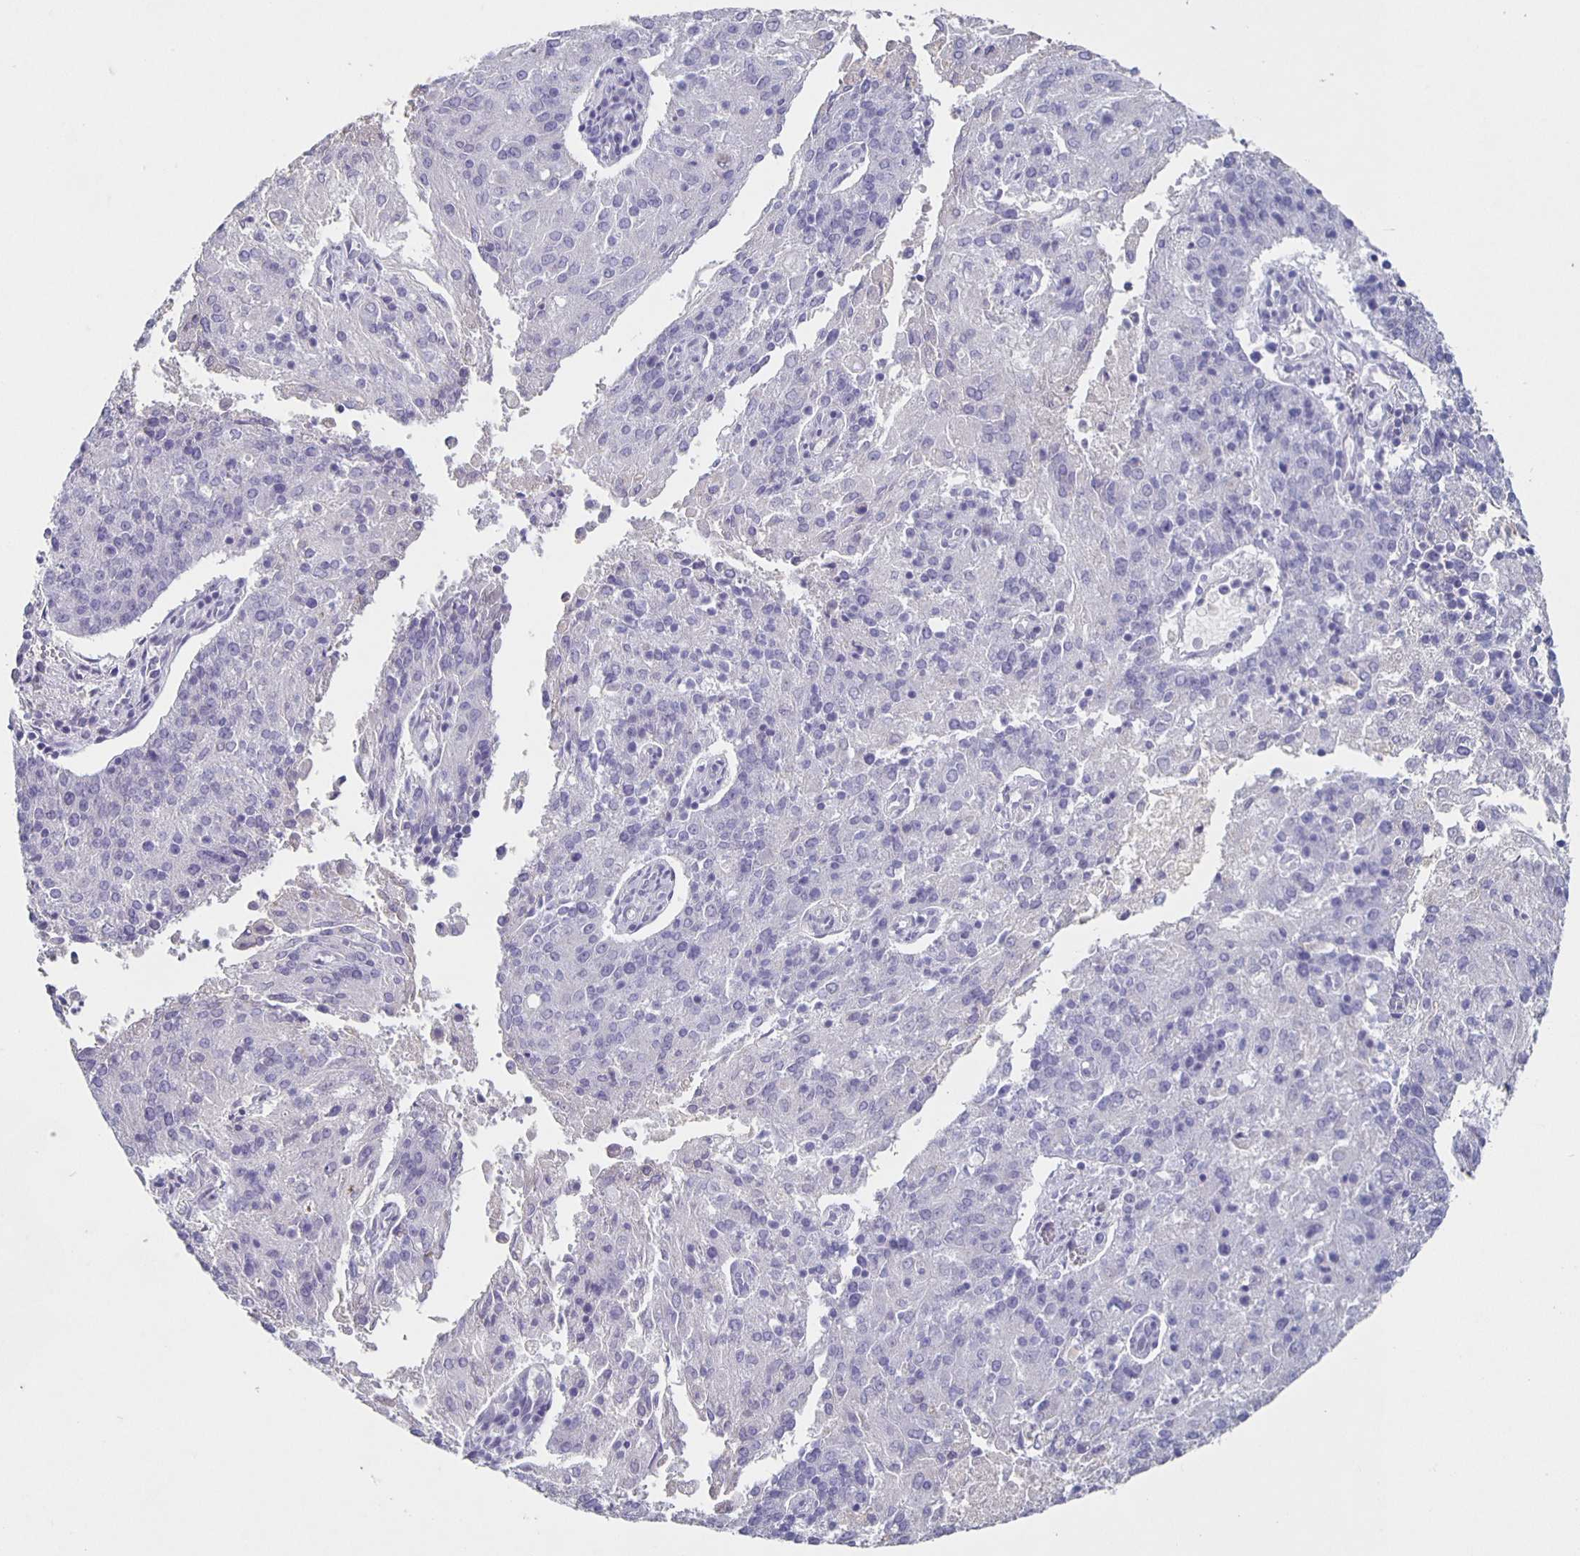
{"staining": {"intensity": "negative", "quantity": "none", "location": "none"}, "tissue": "endometrial cancer", "cell_type": "Tumor cells", "image_type": "cancer", "snomed": [{"axis": "morphology", "description": "Adenocarcinoma, NOS"}, {"axis": "topography", "description": "Endometrium"}], "caption": "This is an immunohistochemistry (IHC) micrograph of endometrial cancer (adenocarcinoma). There is no expression in tumor cells.", "gene": "CARNS1", "patient": {"sex": "female", "age": 82}}